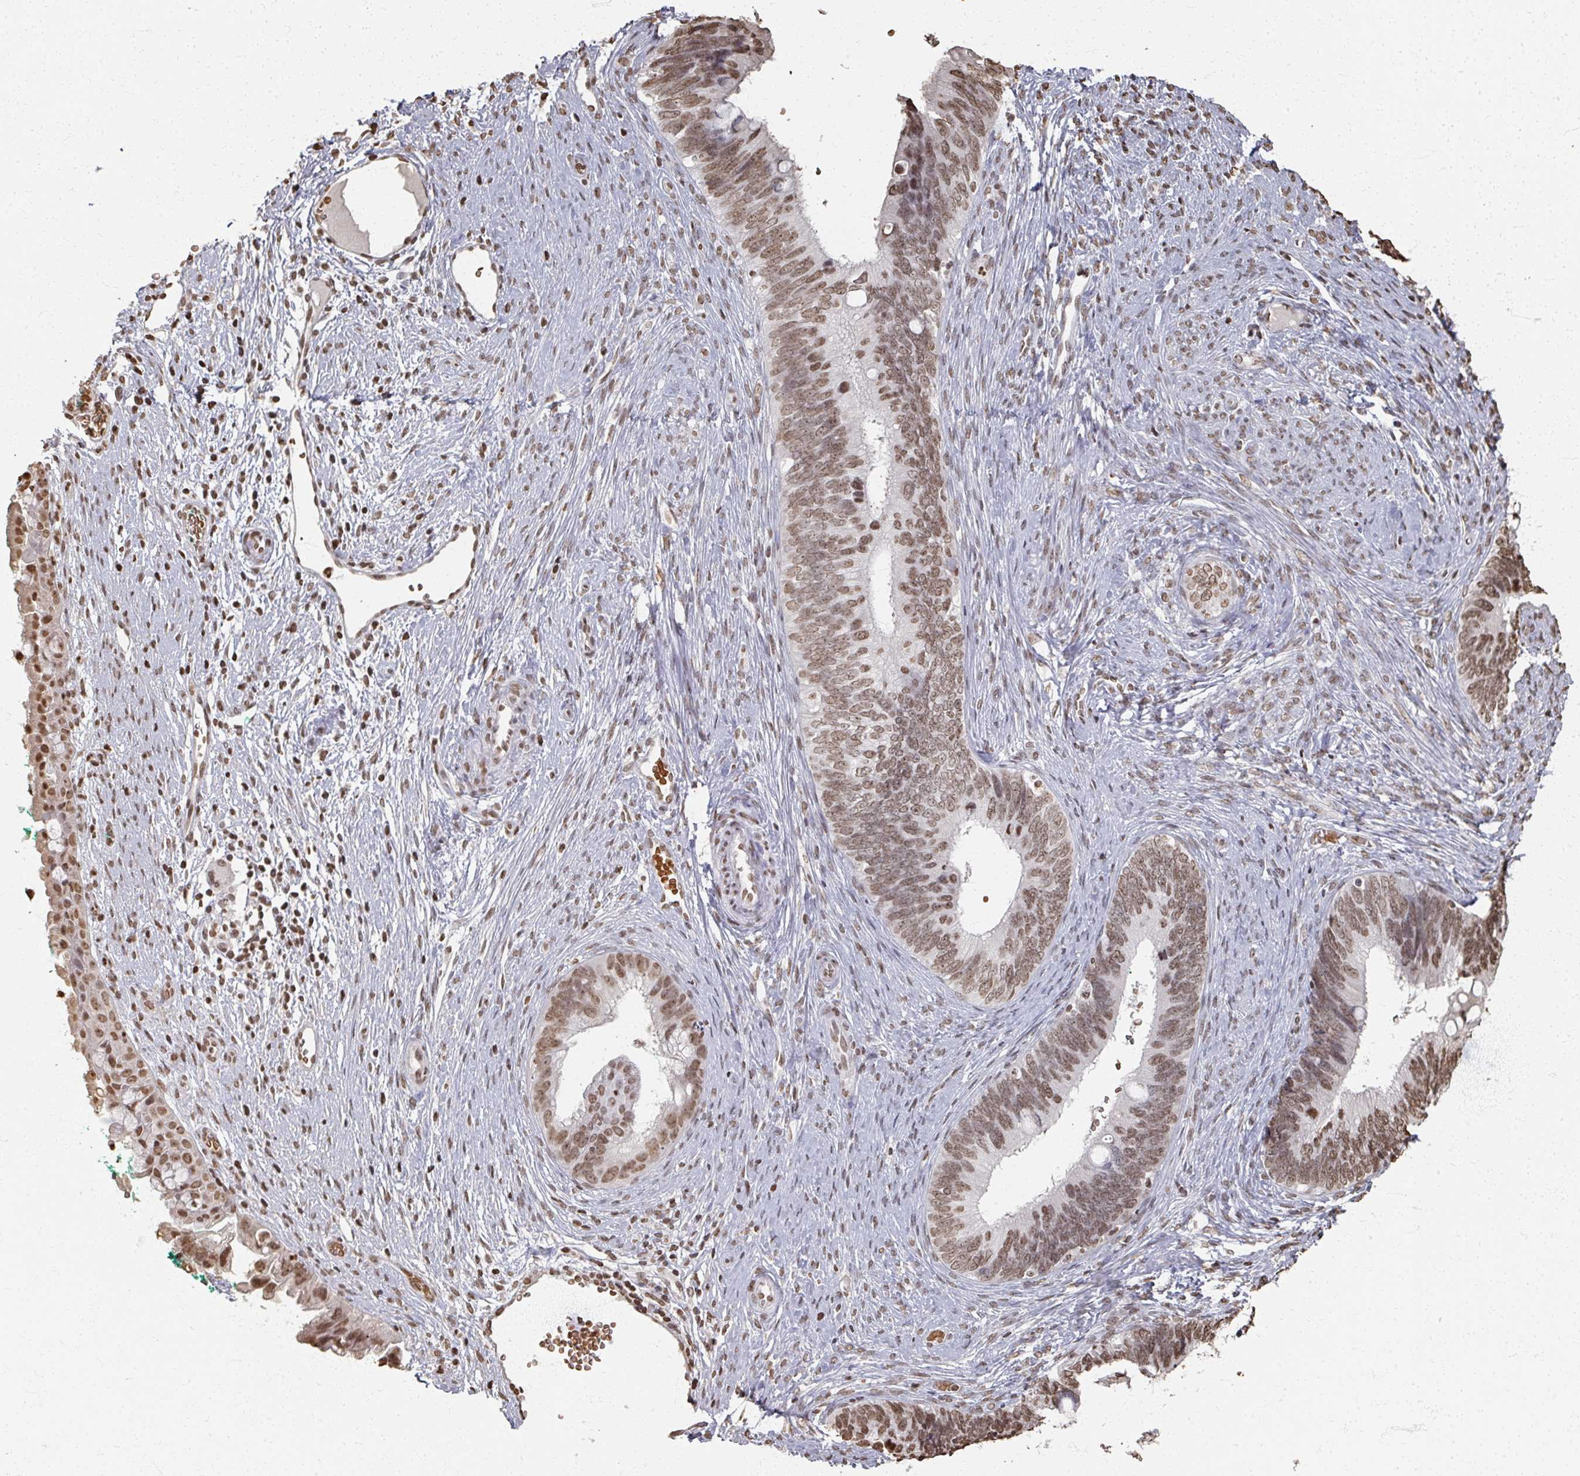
{"staining": {"intensity": "moderate", "quantity": ">75%", "location": "nuclear"}, "tissue": "cervical cancer", "cell_type": "Tumor cells", "image_type": "cancer", "snomed": [{"axis": "morphology", "description": "Adenocarcinoma, NOS"}, {"axis": "topography", "description": "Cervix"}], "caption": "Immunohistochemical staining of human adenocarcinoma (cervical) shows medium levels of moderate nuclear positivity in about >75% of tumor cells.", "gene": "DCUN1D5", "patient": {"sex": "female", "age": 42}}